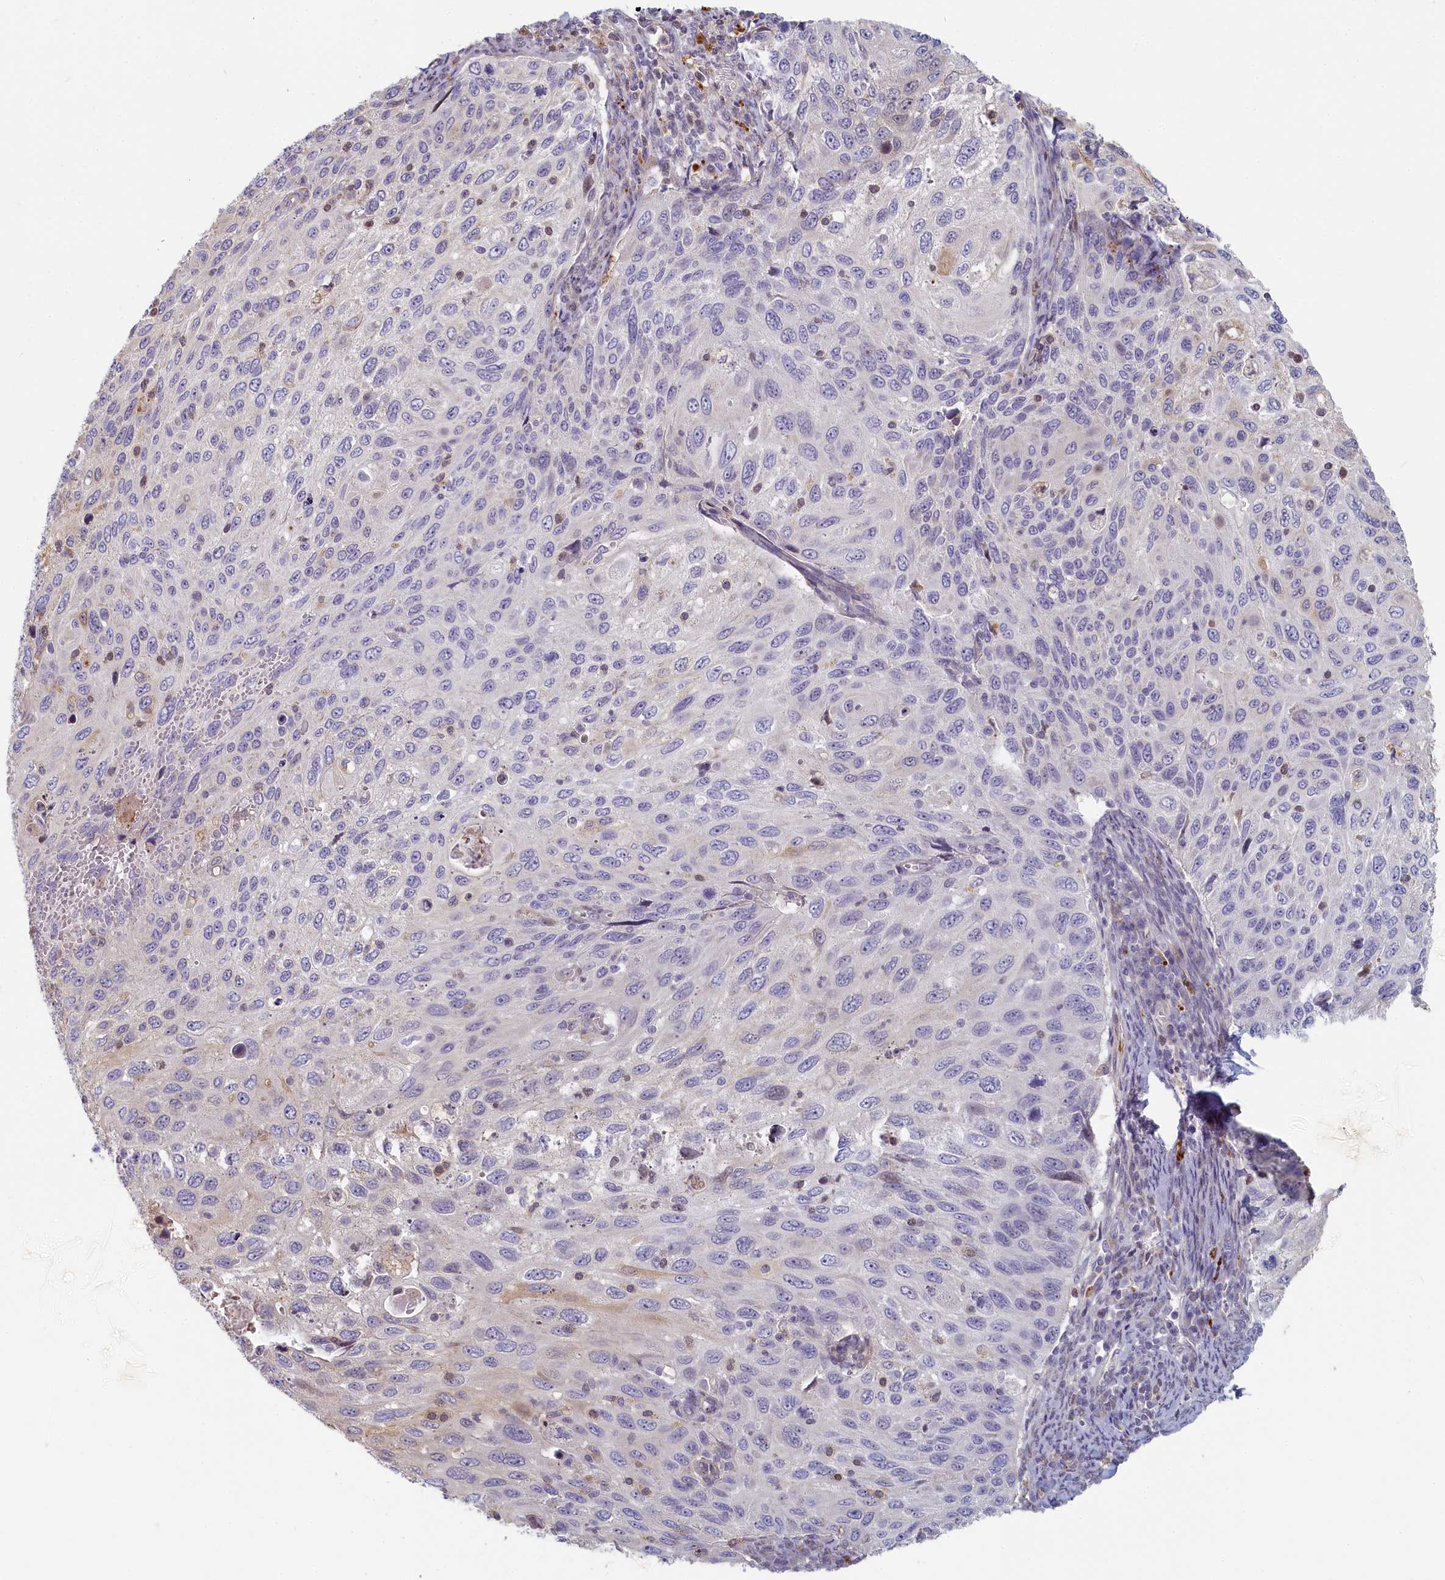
{"staining": {"intensity": "negative", "quantity": "none", "location": "none"}, "tissue": "cervical cancer", "cell_type": "Tumor cells", "image_type": "cancer", "snomed": [{"axis": "morphology", "description": "Squamous cell carcinoma, NOS"}, {"axis": "topography", "description": "Cervix"}], "caption": "Immunohistochemistry (IHC) of human squamous cell carcinoma (cervical) reveals no staining in tumor cells. The staining was performed using DAB (3,3'-diaminobenzidine) to visualize the protein expression in brown, while the nuclei were stained in blue with hematoxylin (Magnification: 20x).", "gene": "INTS4", "patient": {"sex": "female", "age": 70}}